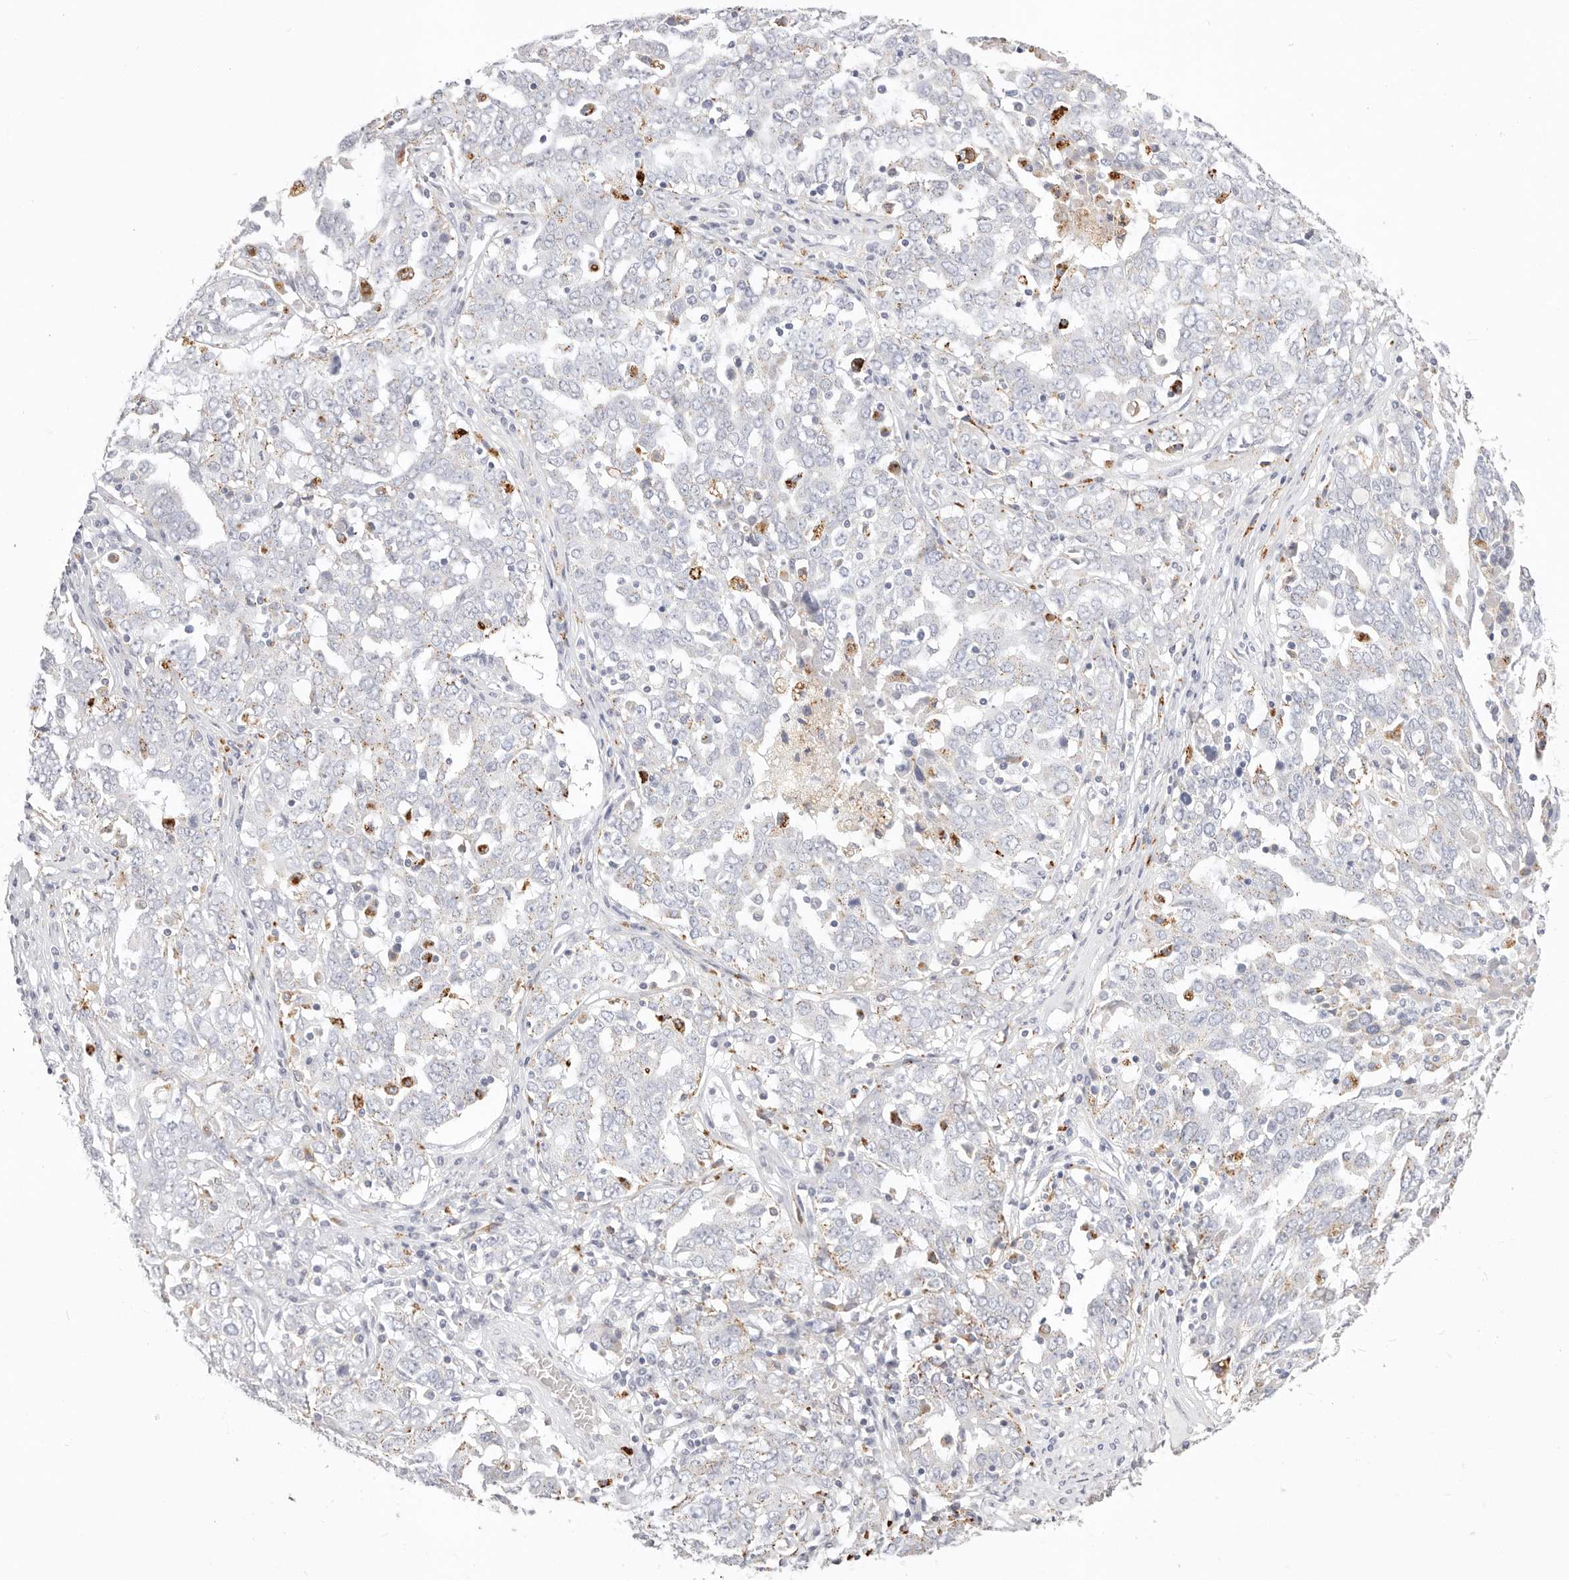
{"staining": {"intensity": "moderate", "quantity": "<25%", "location": "cytoplasmic/membranous"}, "tissue": "ovarian cancer", "cell_type": "Tumor cells", "image_type": "cancer", "snomed": [{"axis": "morphology", "description": "Carcinoma, endometroid"}, {"axis": "topography", "description": "Ovary"}], "caption": "Immunohistochemistry (IHC) (DAB) staining of endometroid carcinoma (ovarian) exhibits moderate cytoplasmic/membranous protein positivity in about <25% of tumor cells. Nuclei are stained in blue.", "gene": "STKLD1", "patient": {"sex": "female", "age": 62}}